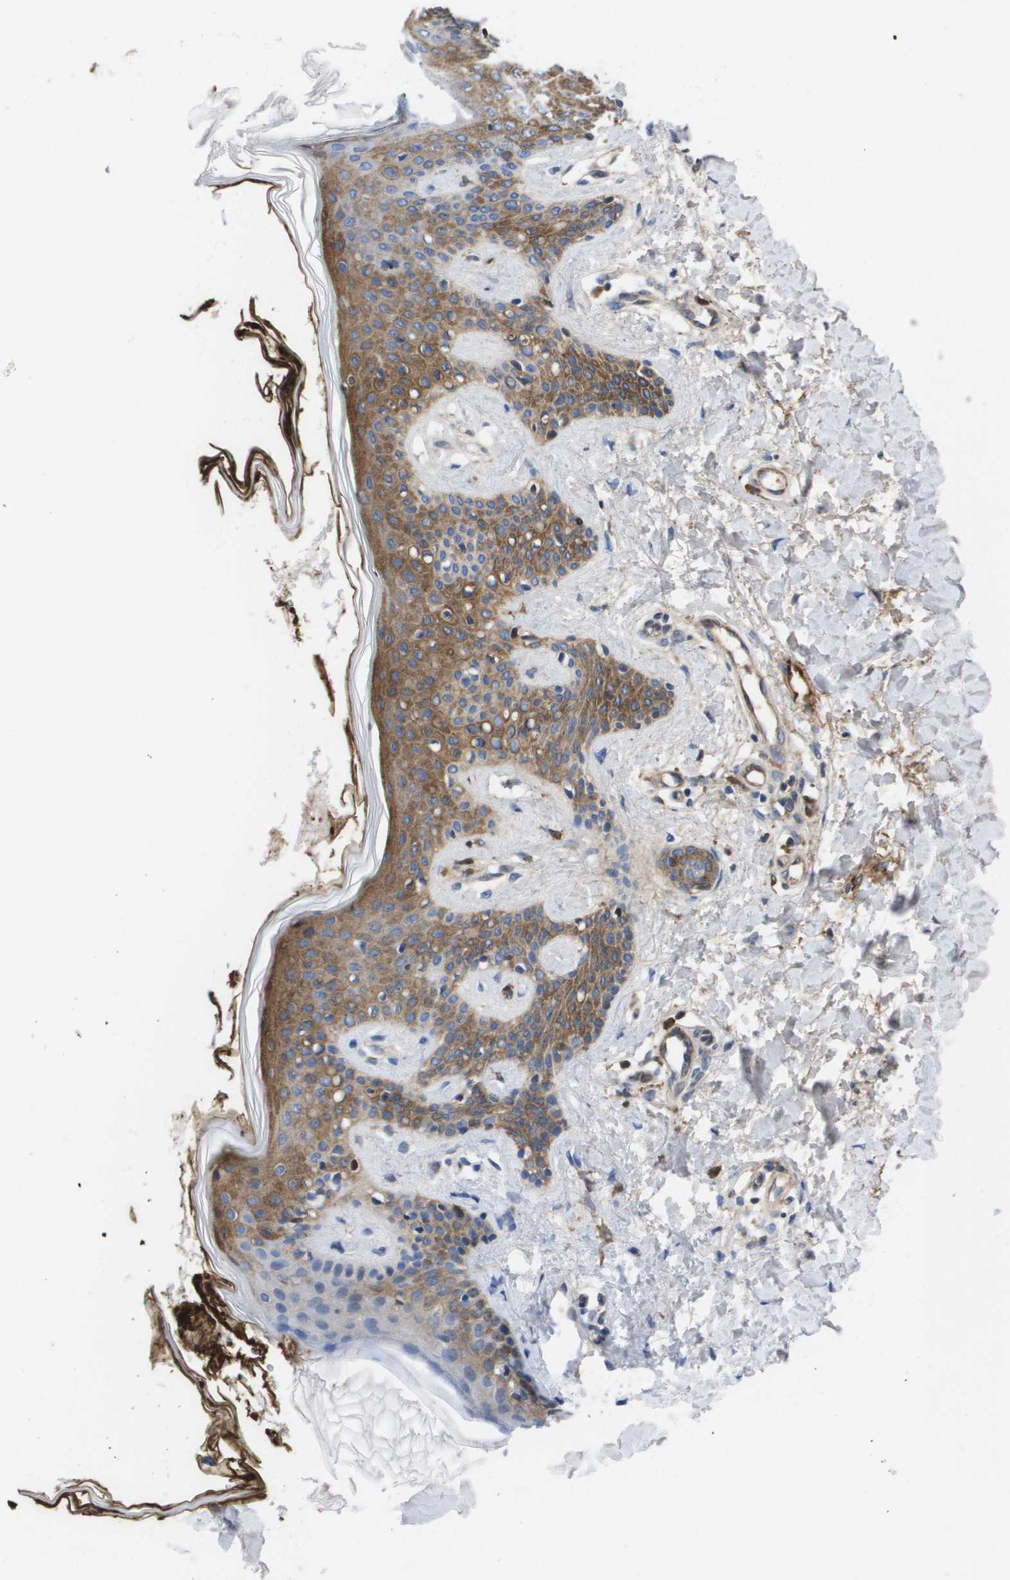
{"staining": {"intensity": "moderate", "quantity": "<25%", "location": "cytoplasmic/membranous"}, "tissue": "skin", "cell_type": "Fibroblasts", "image_type": "normal", "snomed": [{"axis": "morphology", "description": "Normal tissue, NOS"}, {"axis": "topography", "description": "Skin"}], "caption": "Moderate cytoplasmic/membranous staining for a protein is identified in about <25% of fibroblasts of unremarkable skin using IHC.", "gene": "SERPINC1", "patient": {"sex": "male", "age": 16}}